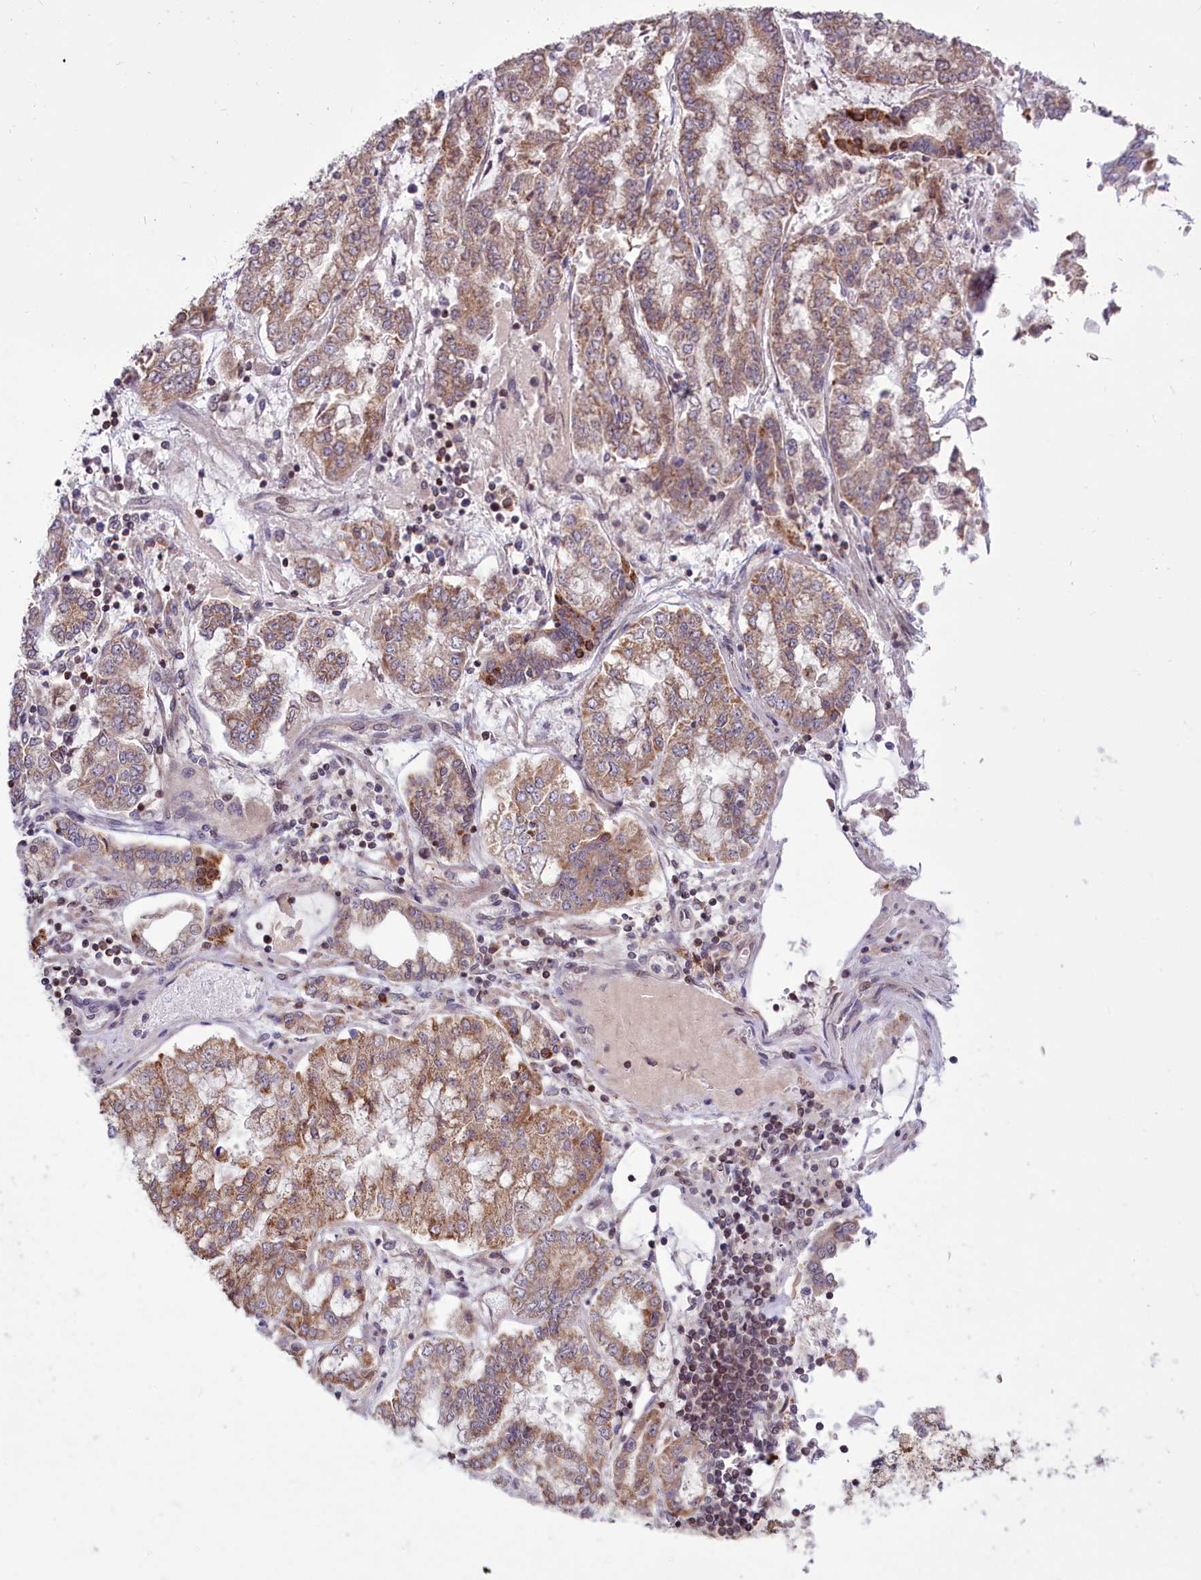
{"staining": {"intensity": "moderate", "quantity": ">75%", "location": "cytoplasmic/membranous"}, "tissue": "stomach cancer", "cell_type": "Tumor cells", "image_type": "cancer", "snomed": [{"axis": "morphology", "description": "Adenocarcinoma, NOS"}, {"axis": "topography", "description": "Stomach"}], "caption": "Protein staining of stomach cancer (adenocarcinoma) tissue shows moderate cytoplasmic/membranous expression in approximately >75% of tumor cells. (Stains: DAB in brown, nuclei in blue, Microscopy: brightfield microscopy at high magnification).", "gene": "PHC3", "patient": {"sex": "male", "age": 76}}